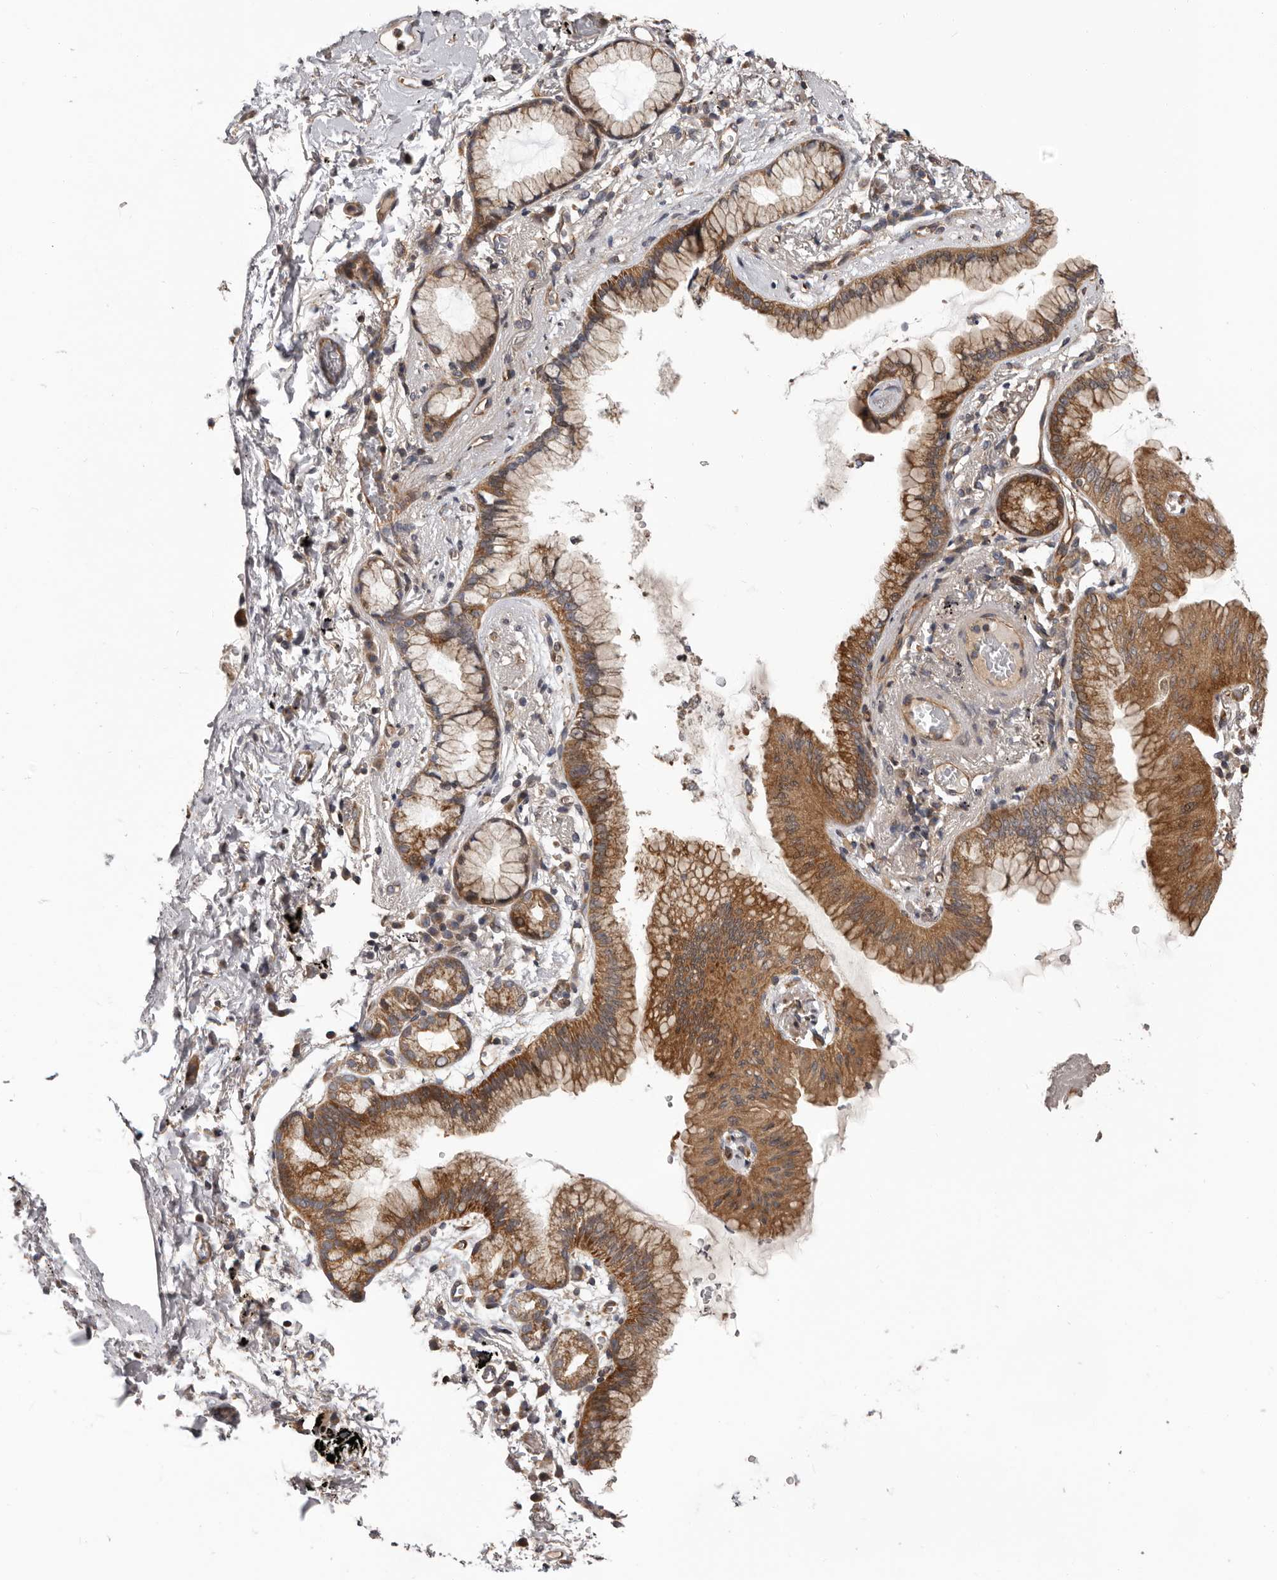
{"staining": {"intensity": "moderate", "quantity": ">75%", "location": "cytoplasmic/membranous"}, "tissue": "lung cancer", "cell_type": "Tumor cells", "image_type": "cancer", "snomed": [{"axis": "morphology", "description": "Adenocarcinoma, NOS"}, {"axis": "topography", "description": "Lung"}], "caption": "Immunohistochemistry (DAB) staining of adenocarcinoma (lung) demonstrates moderate cytoplasmic/membranous protein positivity in about >75% of tumor cells.", "gene": "VPS37A", "patient": {"sex": "female", "age": 70}}